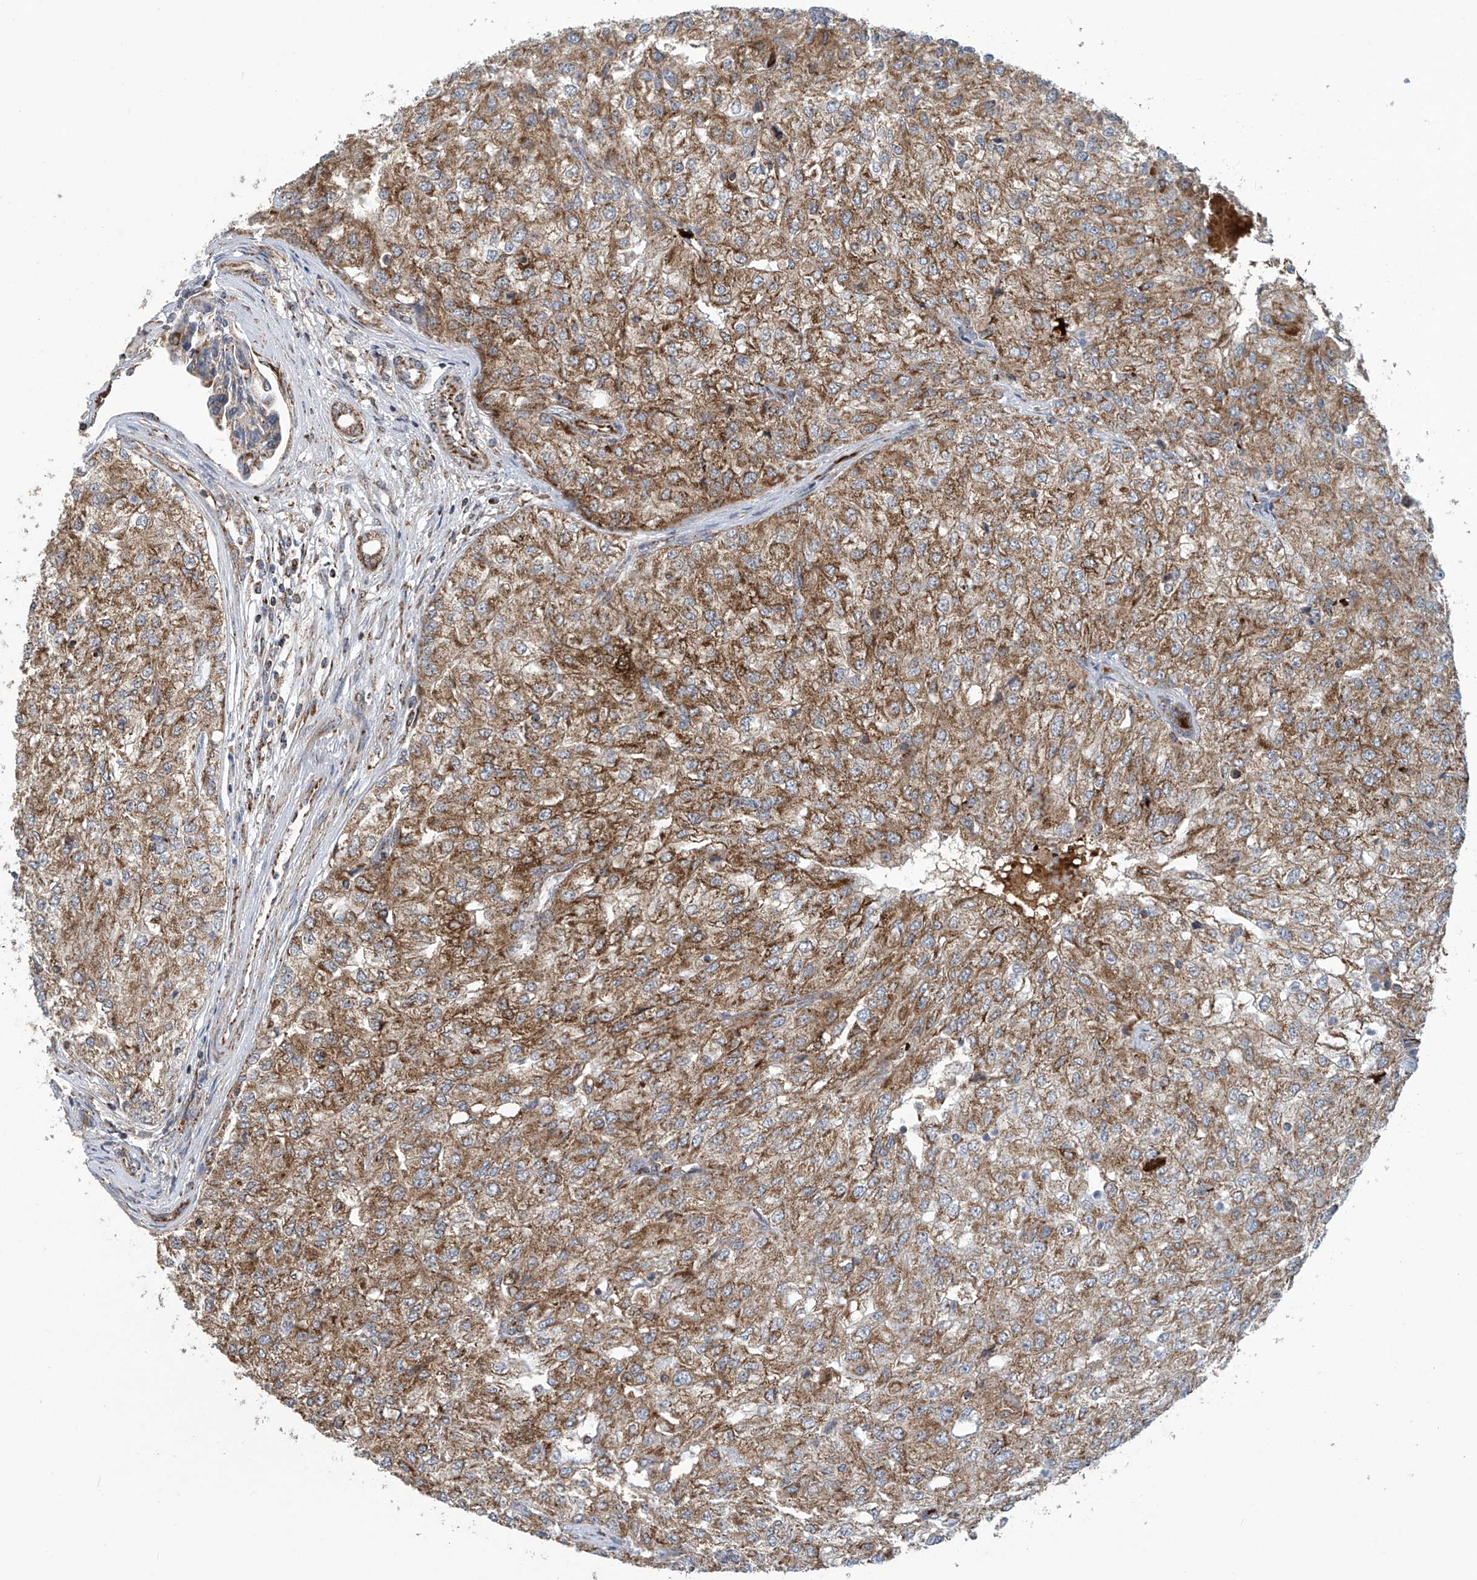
{"staining": {"intensity": "moderate", "quantity": ">75%", "location": "cytoplasmic/membranous"}, "tissue": "renal cancer", "cell_type": "Tumor cells", "image_type": "cancer", "snomed": [{"axis": "morphology", "description": "Adenocarcinoma, NOS"}, {"axis": "topography", "description": "Kidney"}], "caption": "This is a histology image of immunohistochemistry staining of renal cancer (adenocarcinoma), which shows moderate positivity in the cytoplasmic/membranous of tumor cells.", "gene": "COMMD1", "patient": {"sex": "female", "age": 54}}